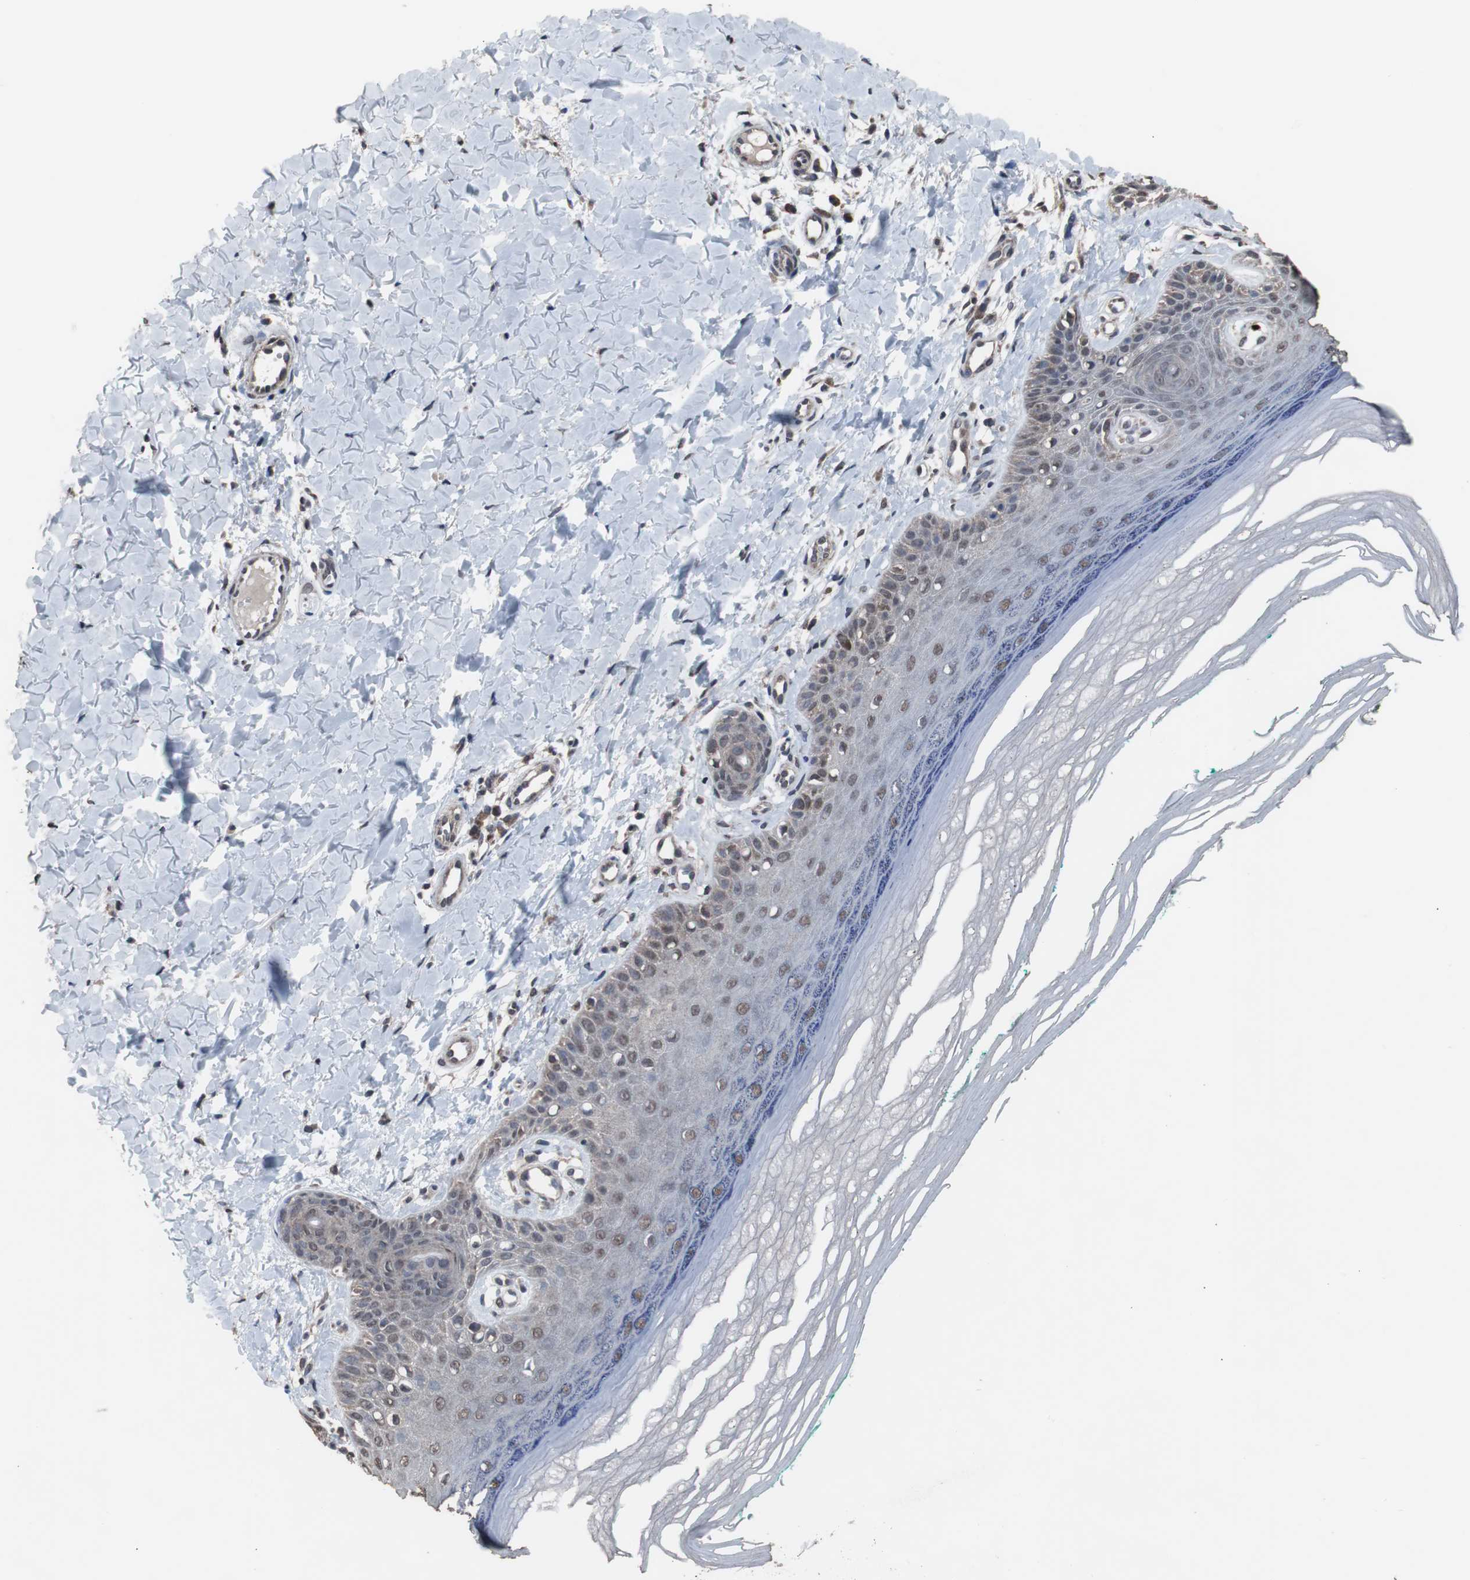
{"staining": {"intensity": "moderate", "quantity": "25%-75%", "location": "cytoplasmic/membranous"}, "tissue": "skin", "cell_type": "Fibroblasts", "image_type": "normal", "snomed": [{"axis": "morphology", "description": "Normal tissue, NOS"}, {"axis": "topography", "description": "Skin"}], "caption": "Immunohistochemistry (IHC) staining of normal skin, which shows medium levels of moderate cytoplasmic/membranous staining in about 25%-75% of fibroblasts indicating moderate cytoplasmic/membranous protein staining. The staining was performed using DAB (3,3'-diaminobenzidine) (brown) for protein detection and nuclei were counterstained in hematoxylin (blue).", "gene": "MED27", "patient": {"sex": "male", "age": 26}}